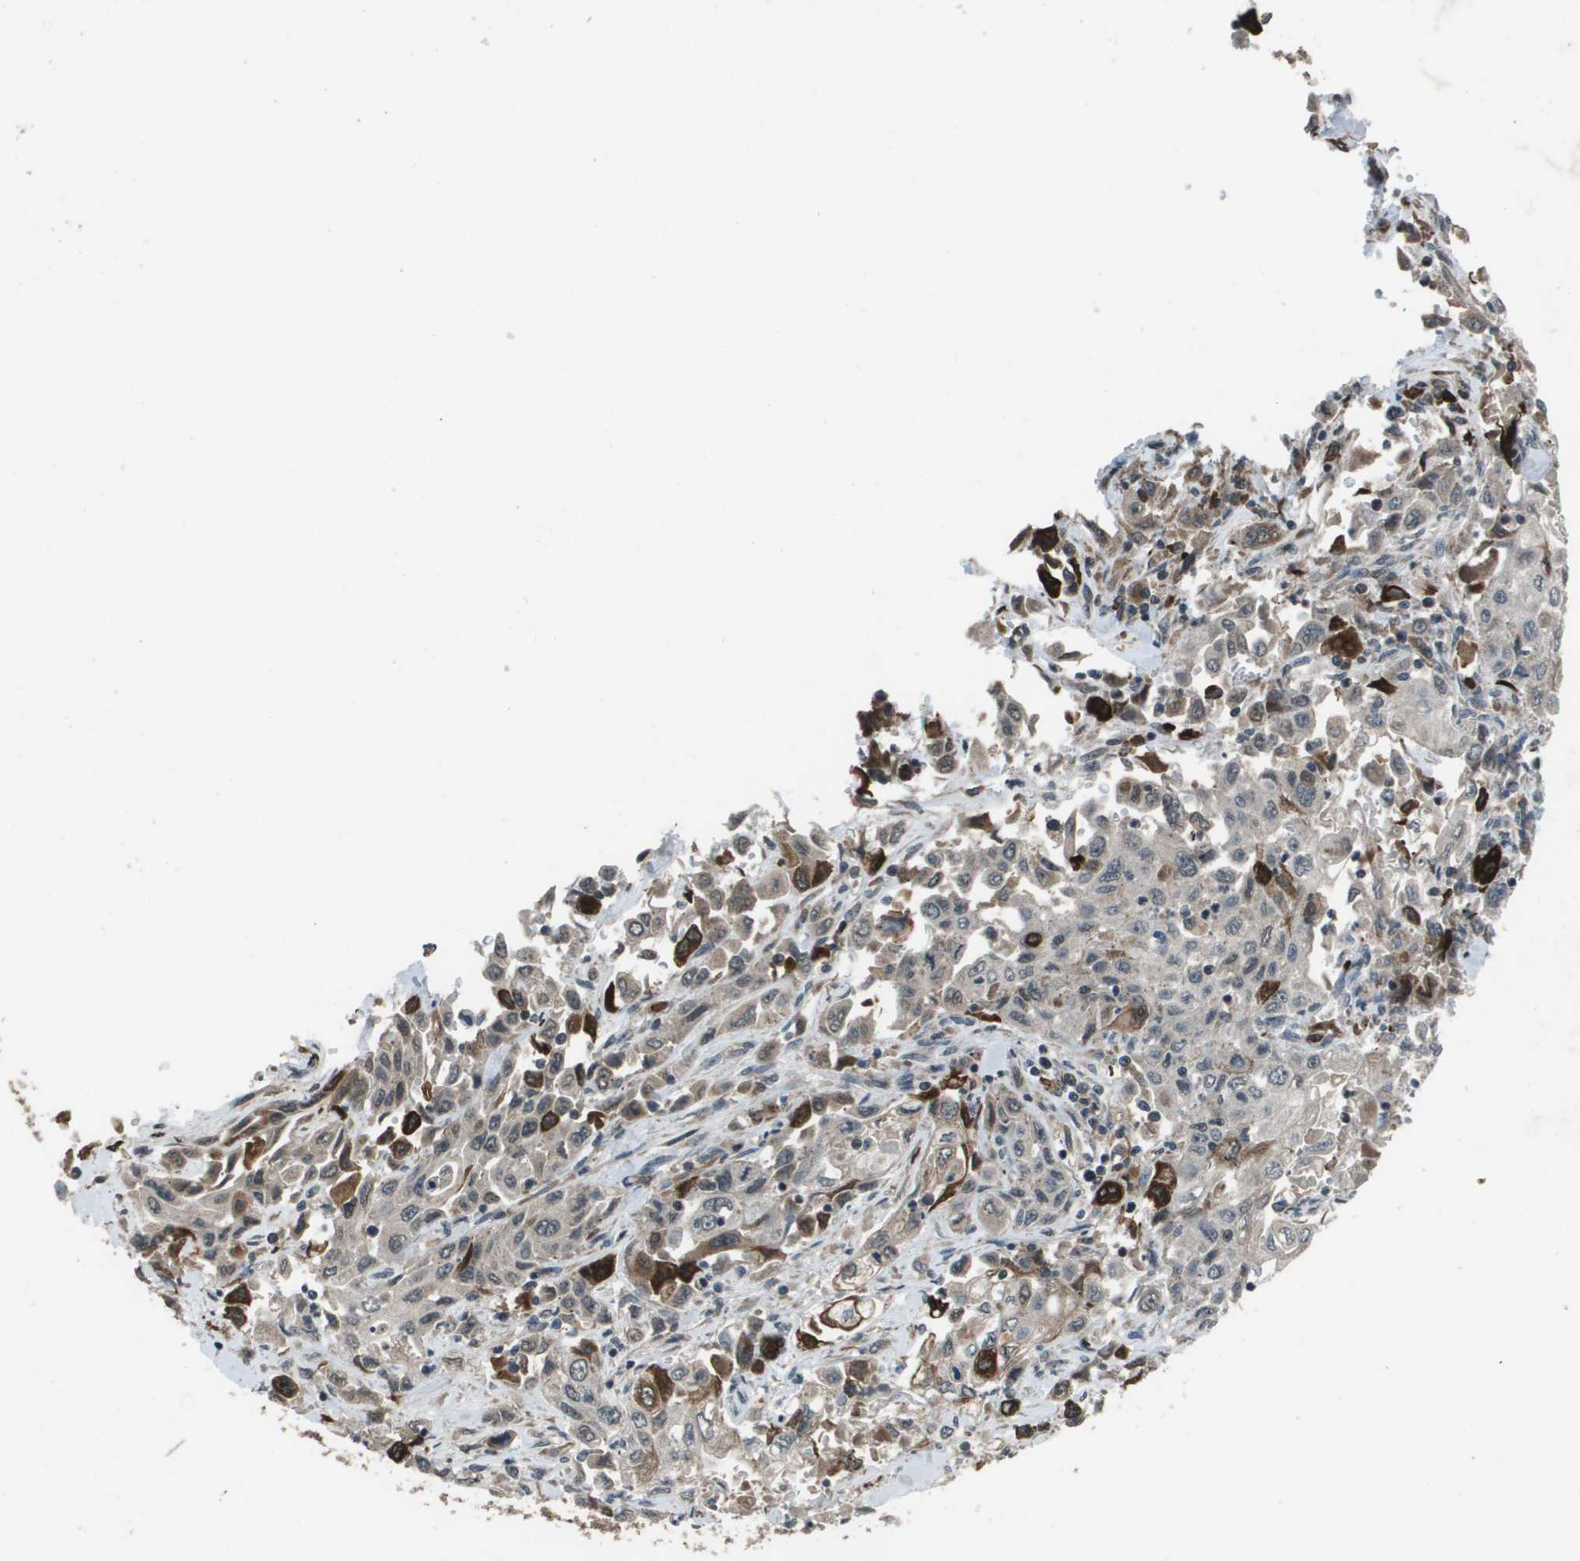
{"staining": {"intensity": "weak", "quantity": "<25%", "location": "cytoplasmic/membranous"}, "tissue": "pancreatic cancer", "cell_type": "Tumor cells", "image_type": "cancer", "snomed": [{"axis": "morphology", "description": "Adenocarcinoma, NOS"}, {"axis": "topography", "description": "Pancreas"}], "caption": "Tumor cells show no significant protein positivity in adenocarcinoma (pancreatic).", "gene": "GOSR2", "patient": {"sex": "male", "age": 70}}